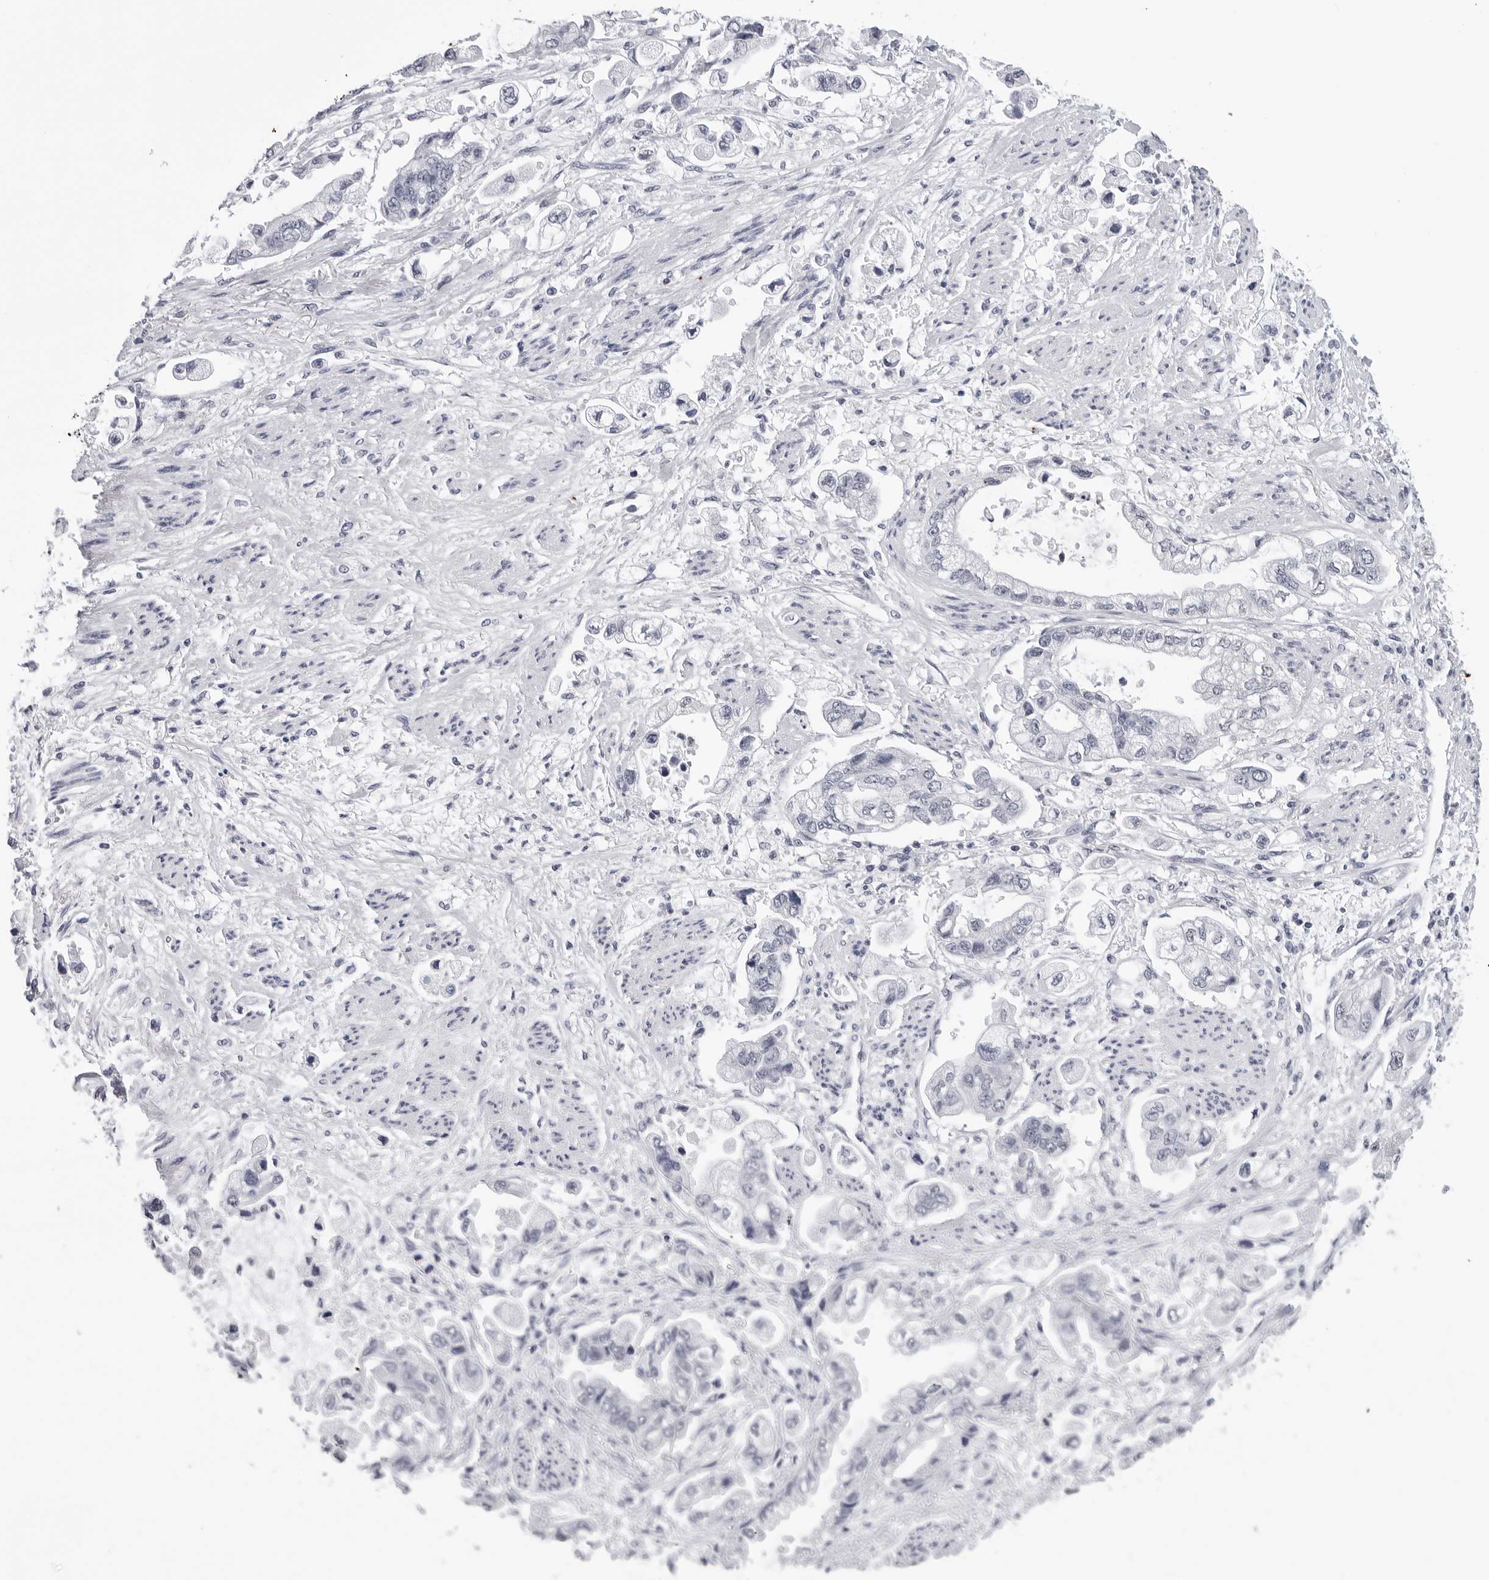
{"staining": {"intensity": "negative", "quantity": "none", "location": "none"}, "tissue": "stomach cancer", "cell_type": "Tumor cells", "image_type": "cancer", "snomed": [{"axis": "morphology", "description": "Adenocarcinoma, NOS"}, {"axis": "topography", "description": "Stomach"}], "caption": "Immunohistochemical staining of human stomach adenocarcinoma exhibits no significant staining in tumor cells.", "gene": "GNL2", "patient": {"sex": "male", "age": 62}}